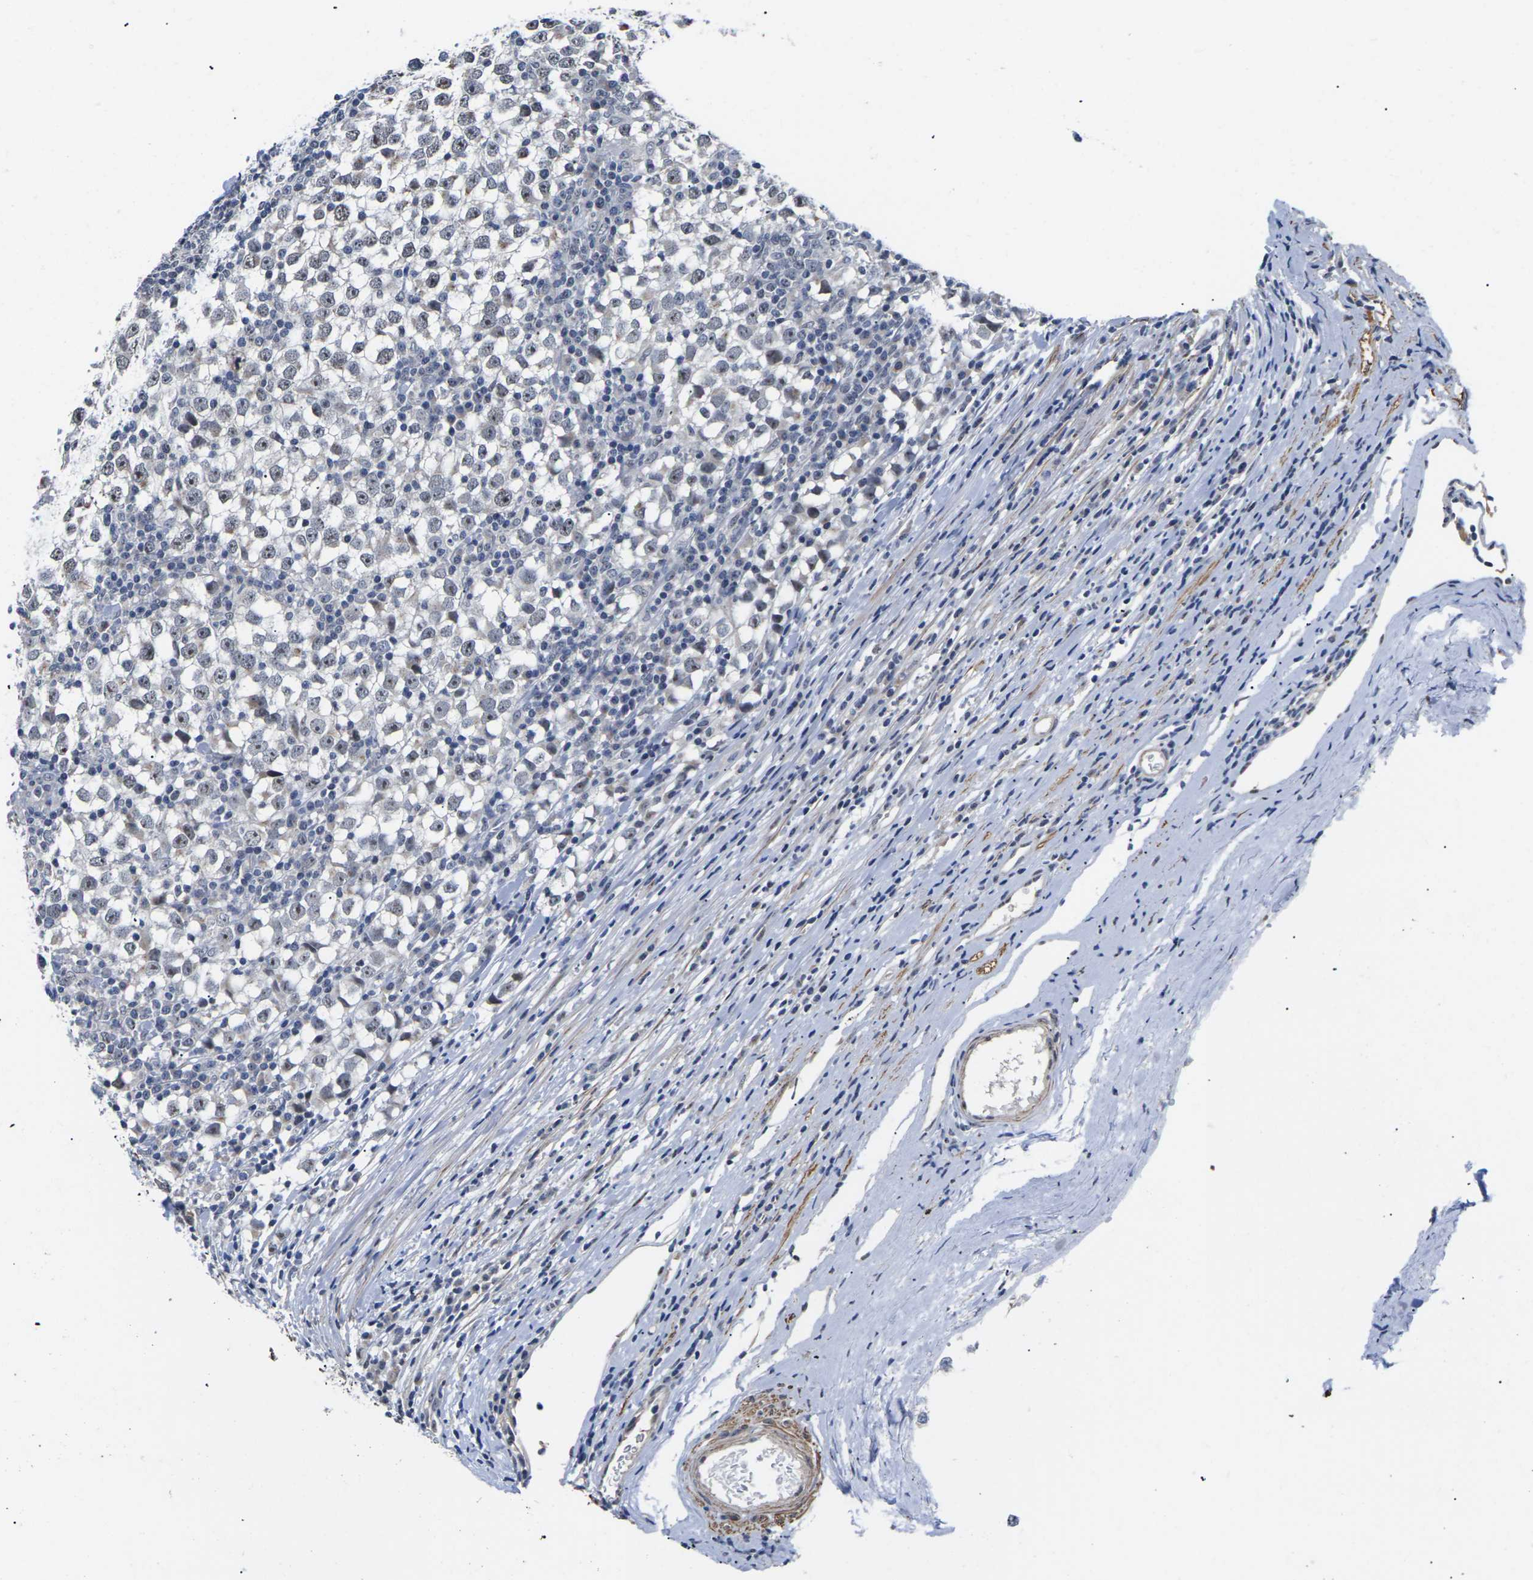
{"staining": {"intensity": "weak", "quantity": "25%-75%", "location": "nuclear"}, "tissue": "testis cancer", "cell_type": "Tumor cells", "image_type": "cancer", "snomed": [{"axis": "morphology", "description": "Seminoma, NOS"}, {"axis": "topography", "description": "Testis"}], "caption": "A photomicrograph showing weak nuclear positivity in about 25%-75% of tumor cells in seminoma (testis), as visualized by brown immunohistochemical staining.", "gene": "ST6GAL2", "patient": {"sex": "male", "age": 65}}